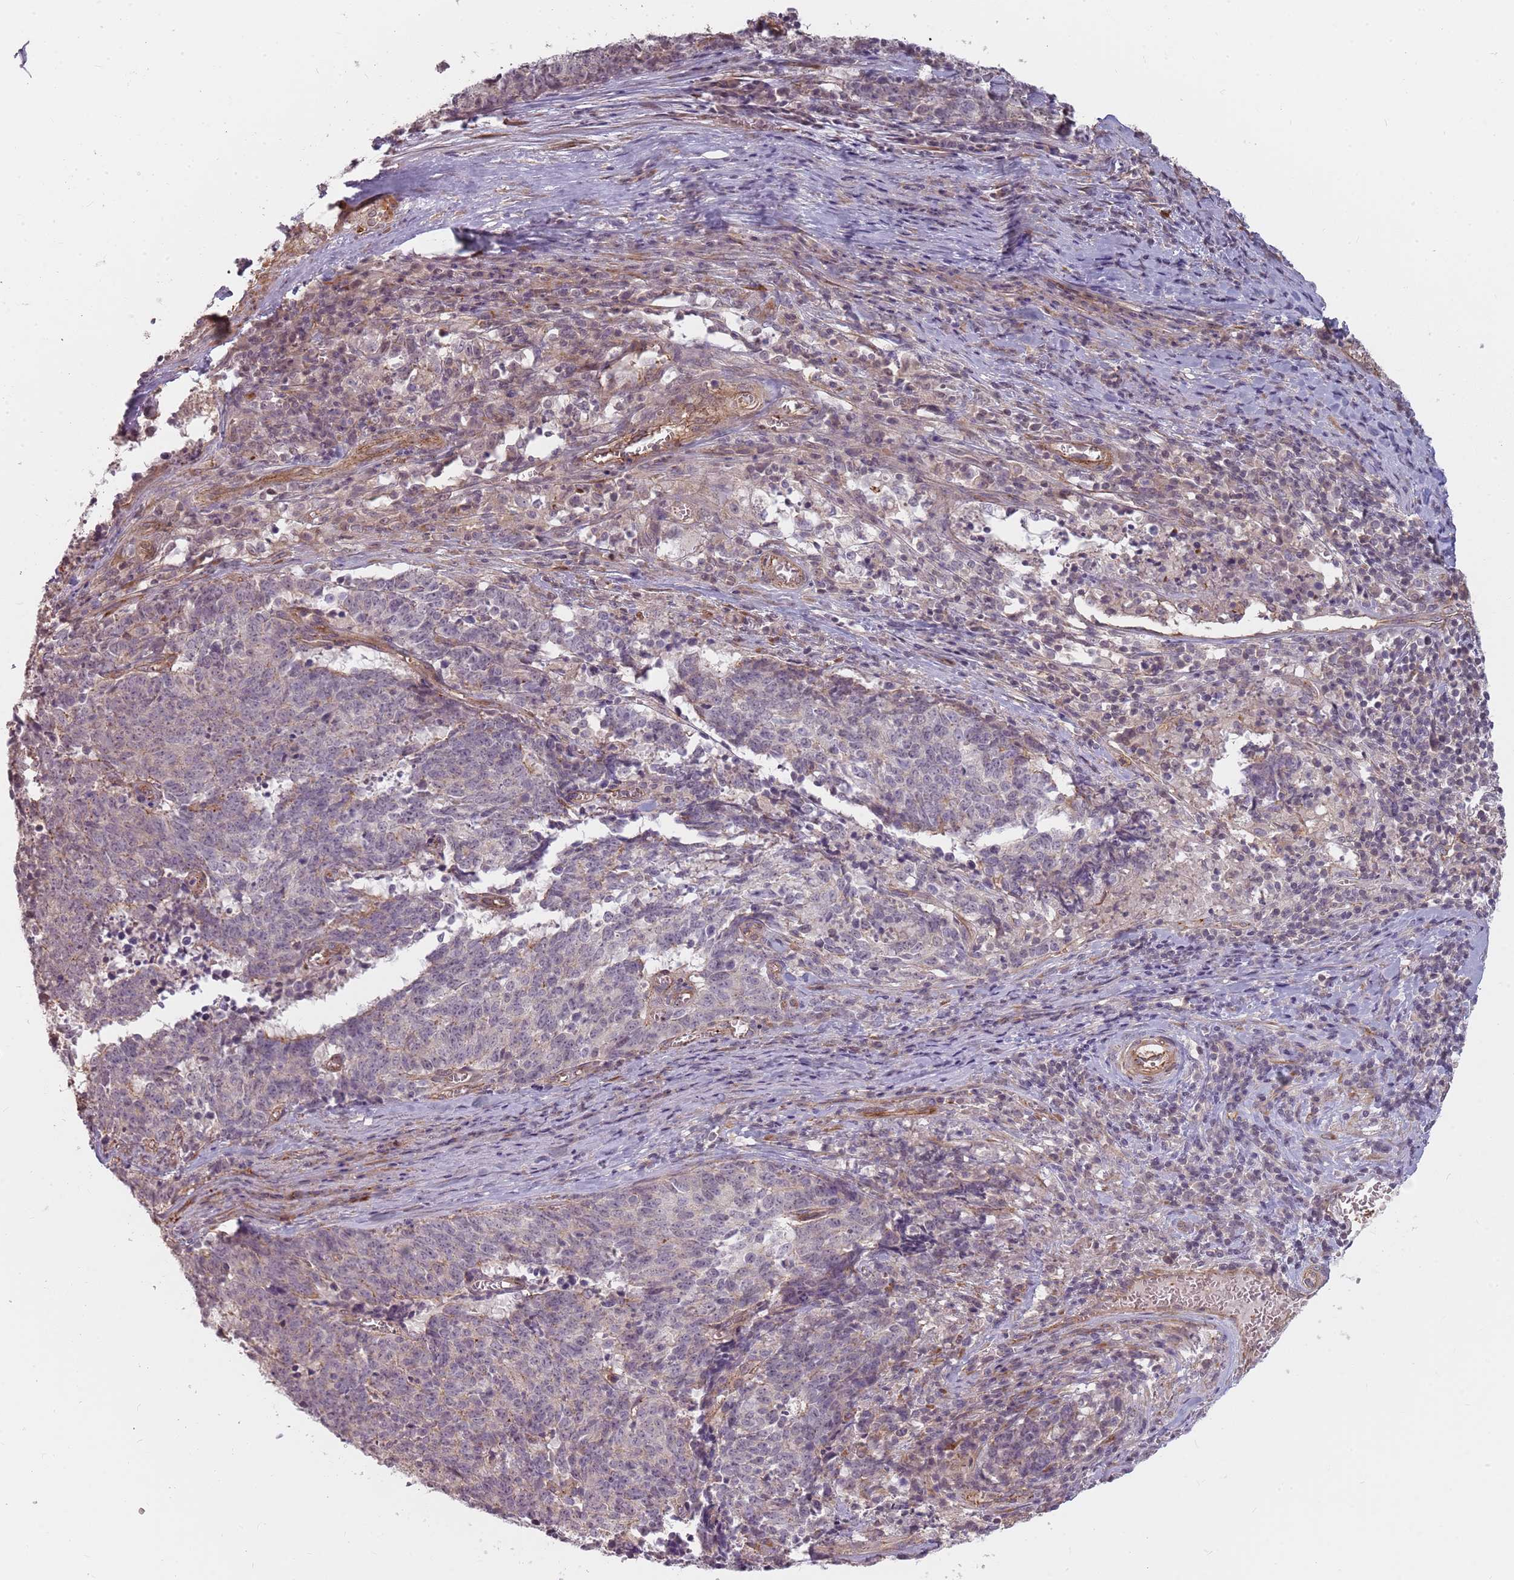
{"staining": {"intensity": "weak", "quantity": "<25%", "location": "cytoplasmic/membranous"}, "tissue": "cervical cancer", "cell_type": "Tumor cells", "image_type": "cancer", "snomed": [{"axis": "morphology", "description": "Squamous cell carcinoma, NOS"}, {"axis": "topography", "description": "Cervix"}], "caption": "DAB immunohistochemical staining of human cervical cancer (squamous cell carcinoma) demonstrates no significant expression in tumor cells.", "gene": "PPP1R14C", "patient": {"sex": "female", "age": 29}}